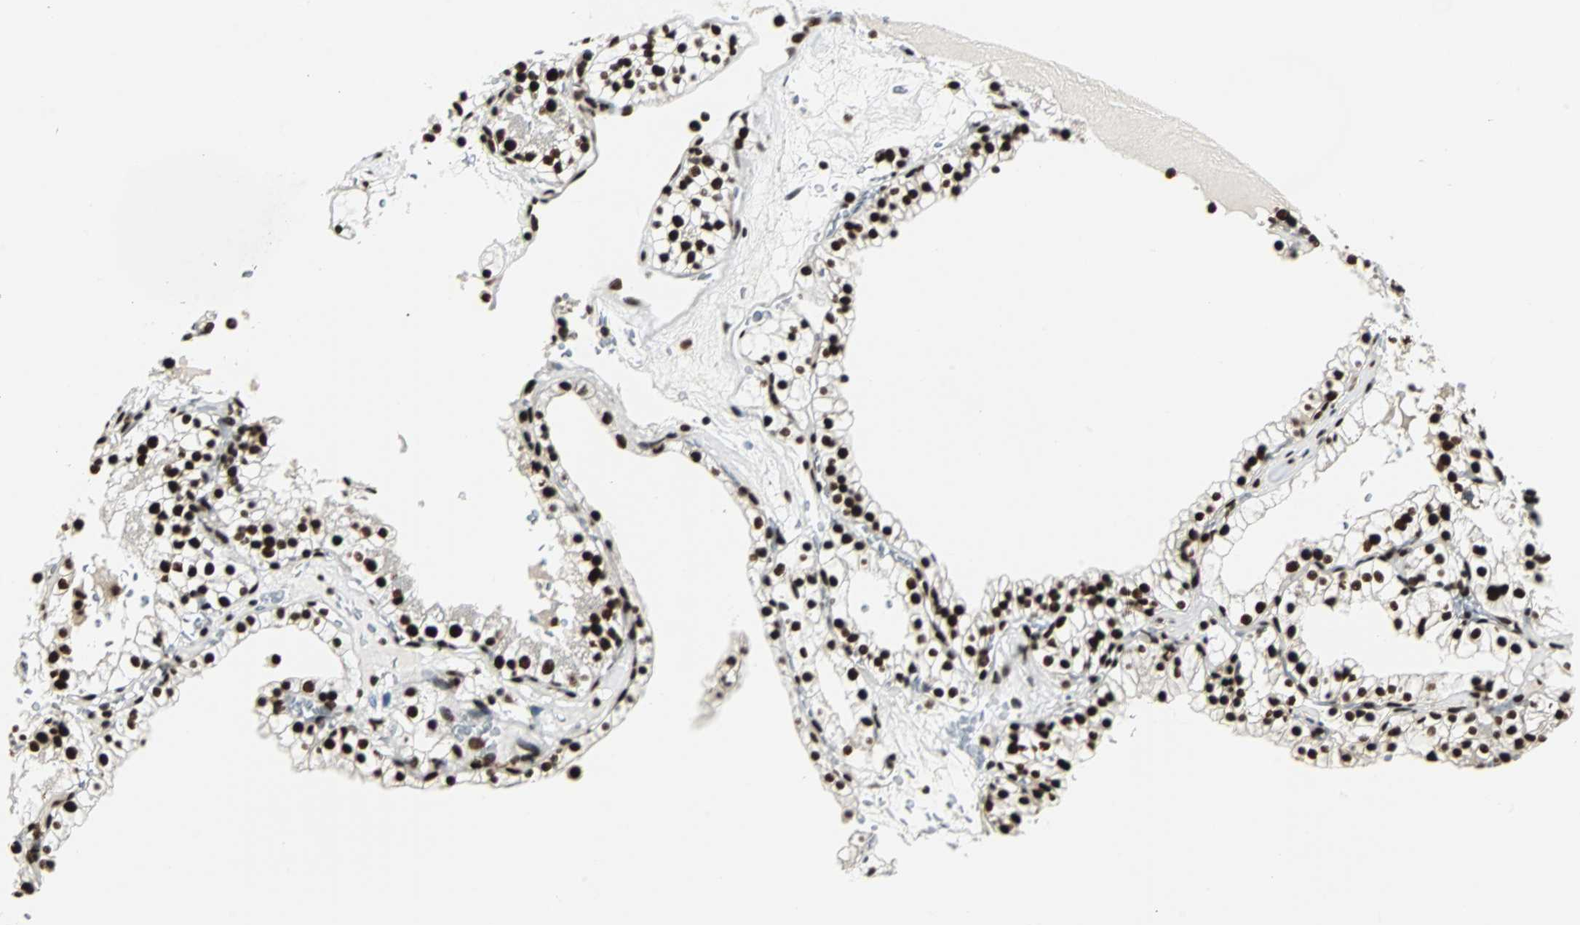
{"staining": {"intensity": "strong", "quantity": ">75%", "location": "nuclear"}, "tissue": "renal cancer", "cell_type": "Tumor cells", "image_type": "cancer", "snomed": [{"axis": "morphology", "description": "Neoplasm, malignant, NOS"}, {"axis": "topography", "description": "Kidney"}], "caption": "Immunohistochemical staining of renal cancer displays high levels of strong nuclear staining in about >75% of tumor cells.", "gene": "XRCC4", "patient": {"sex": "male", "age": 28}}